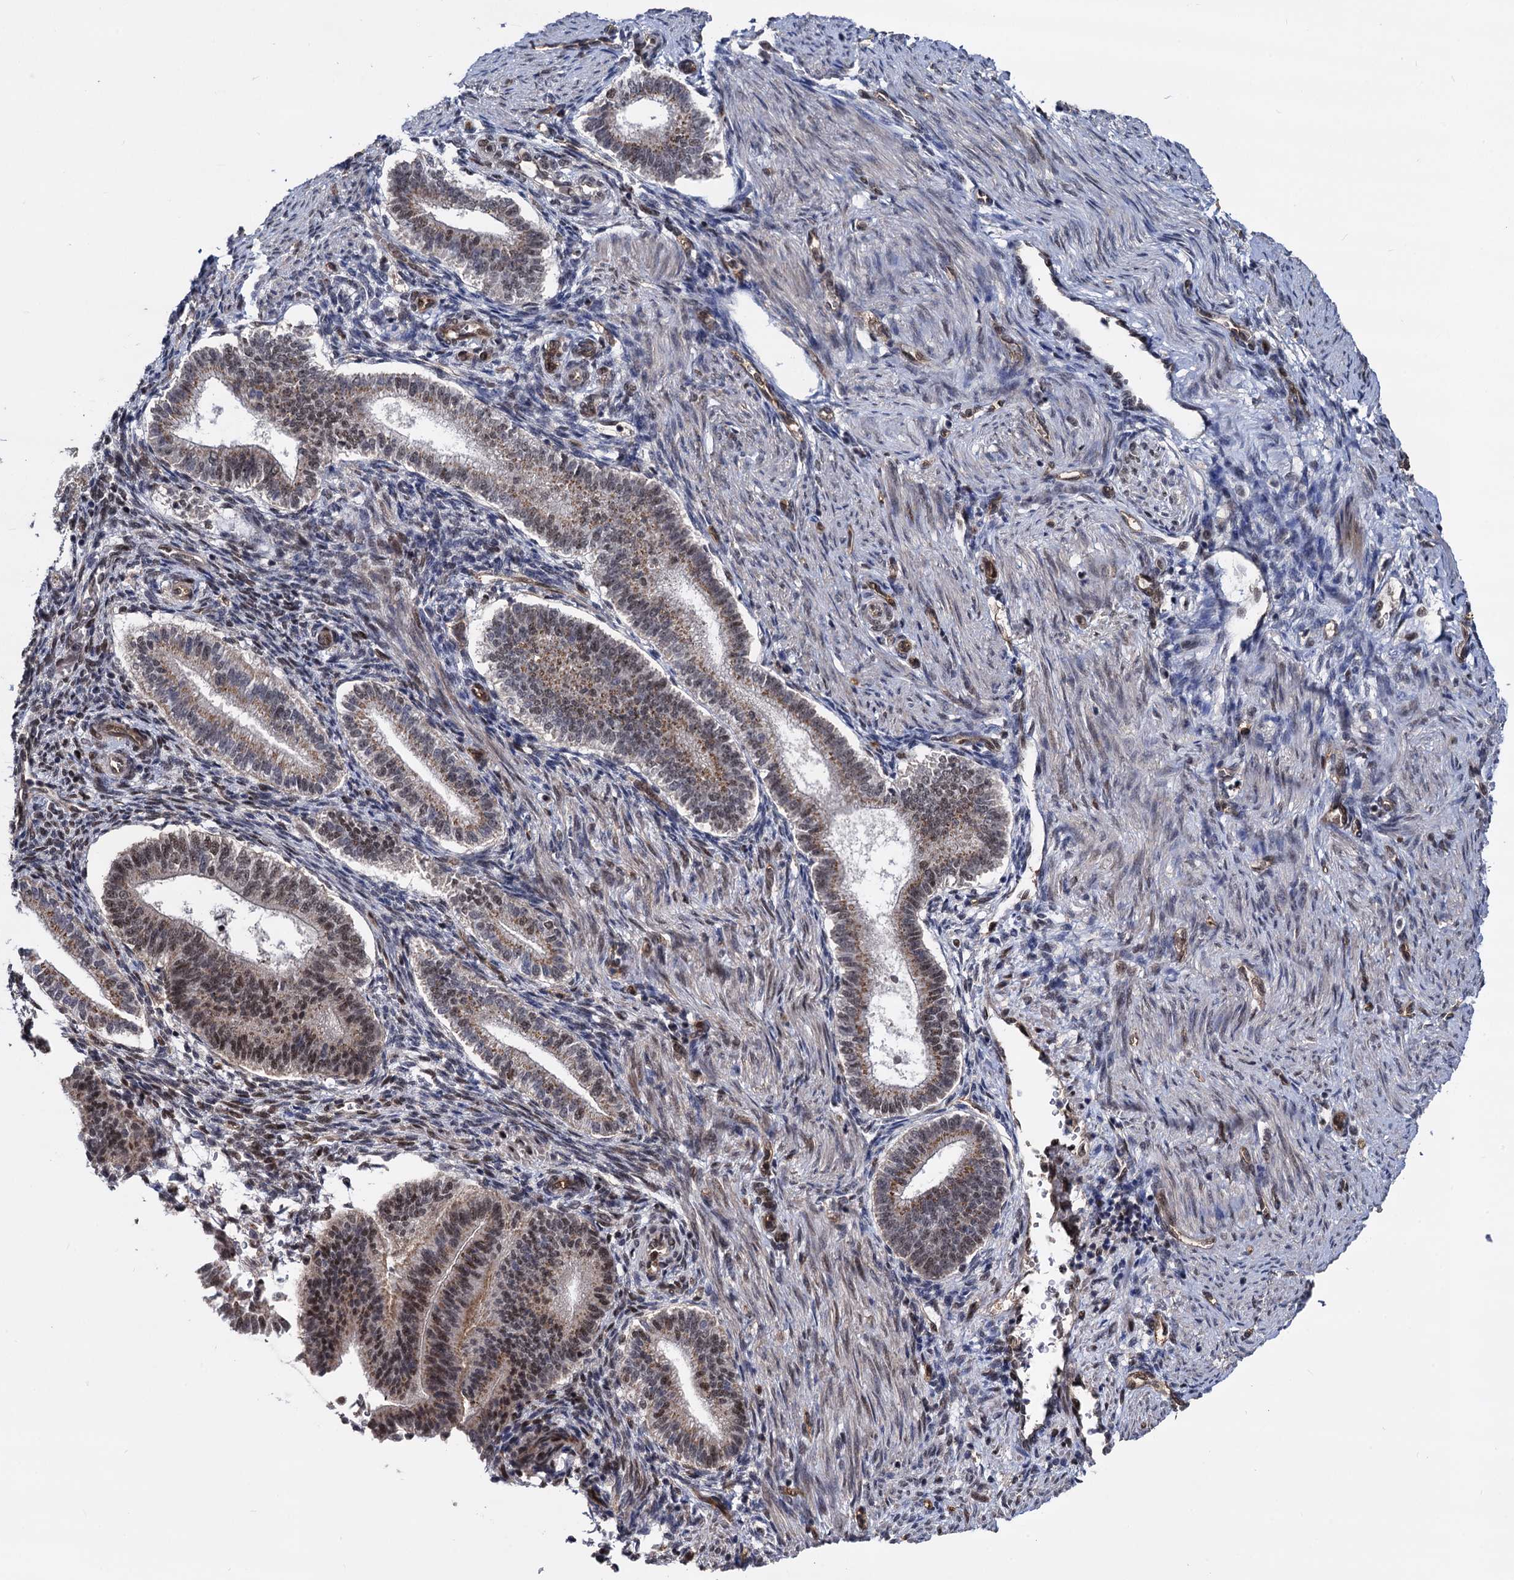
{"staining": {"intensity": "moderate", "quantity": "25%-75%", "location": "nuclear"}, "tissue": "endometrium", "cell_type": "Cells in endometrial stroma", "image_type": "normal", "snomed": [{"axis": "morphology", "description": "Normal tissue, NOS"}, {"axis": "topography", "description": "Endometrium"}], "caption": "Normal endometrium demonstrates moderate nuclear expression in about 25%-75% of cells in endometrial stroma, visualized by immunohistochemistry.", "gene": "GALNT11", "patient": {"sex": "female", "age": 25}}